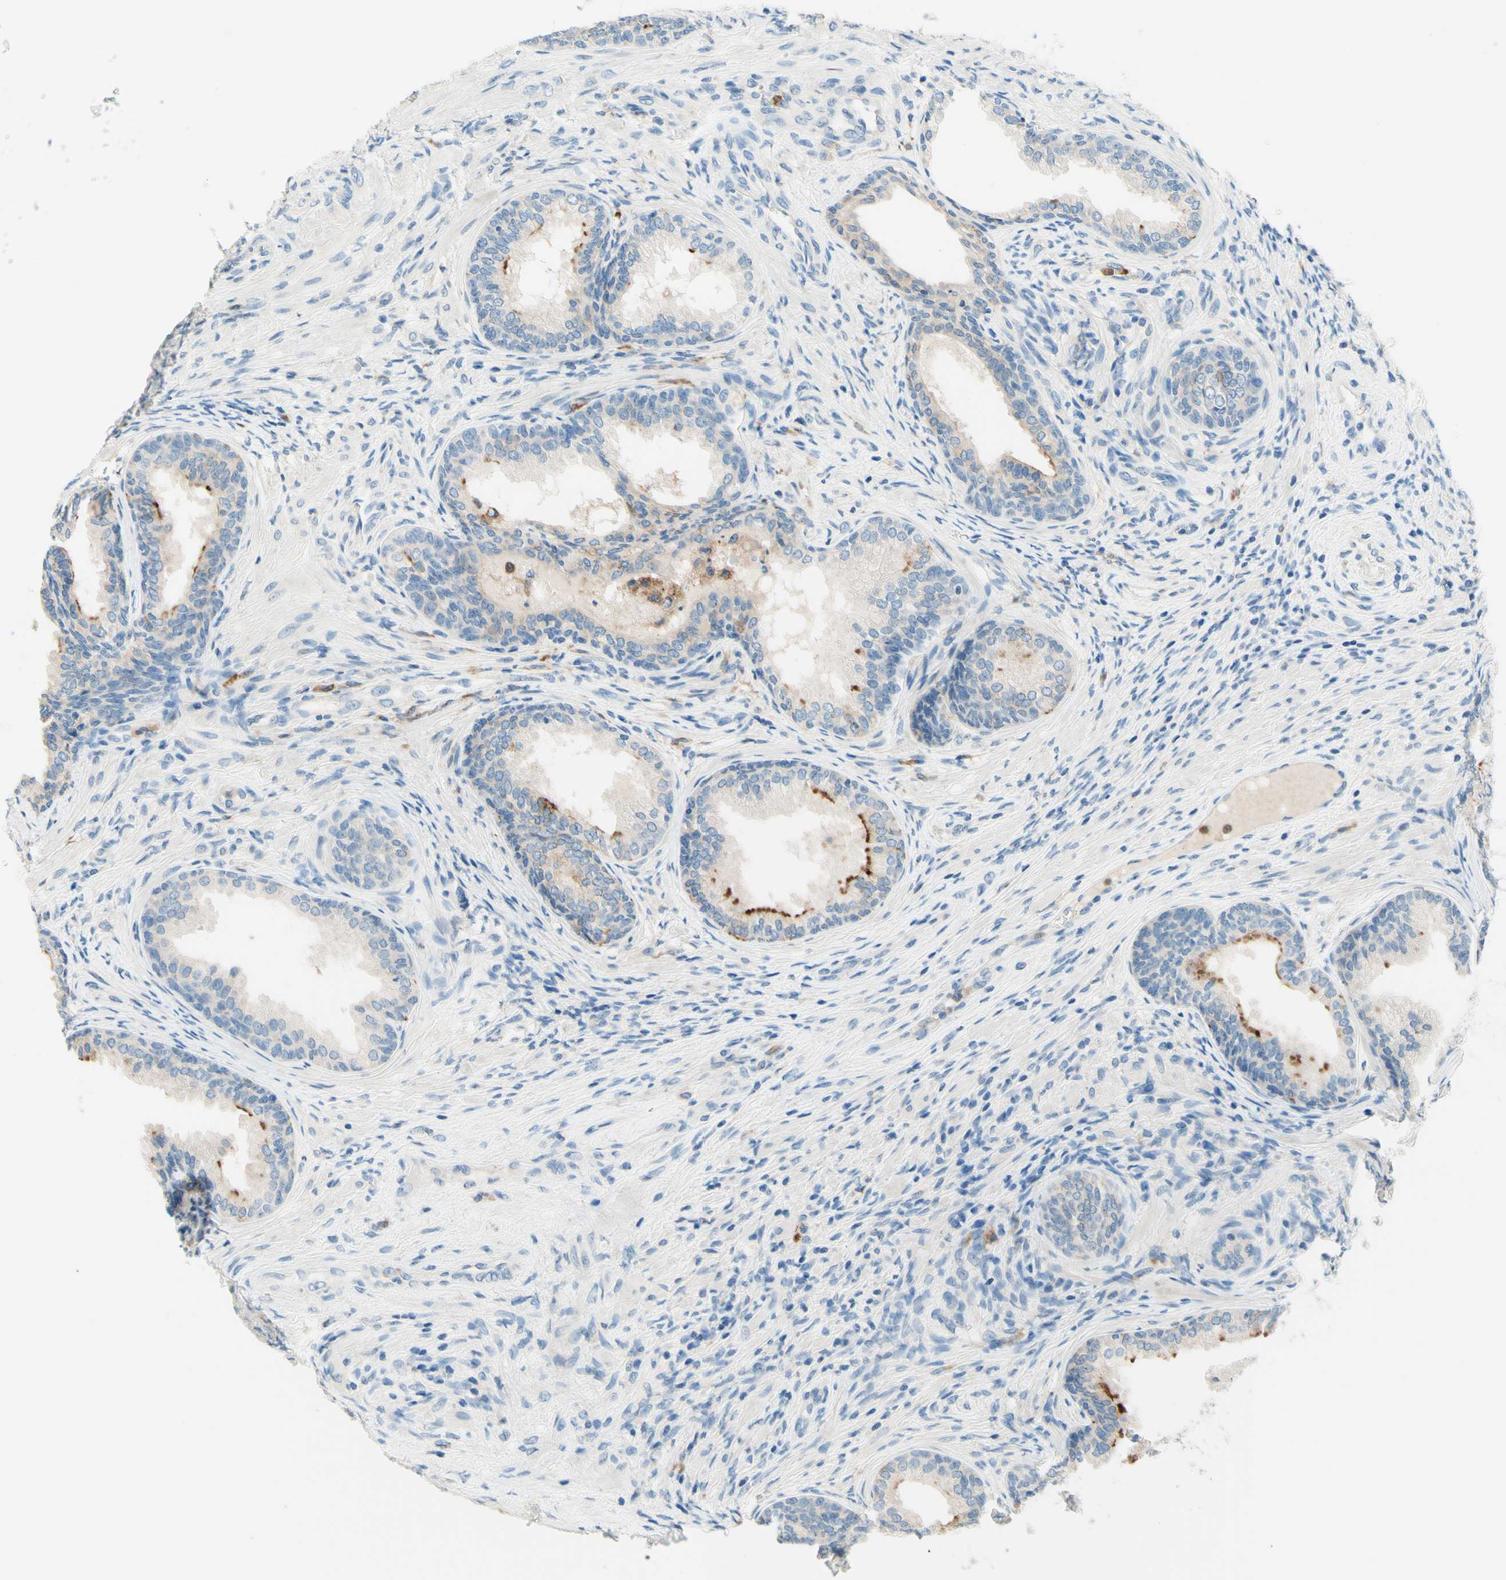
{"staining": {"intensity": "weak", "quantity": "25%-75%", "location": "cytoplasmic/membranous"}, "tissue": "prostate", "cell_type": "Glandular cells", "image_type": "normal", "snomed": [{"axis": "morphology", "description": "Normal tissue, NOS"}, {"axis": "topography", "description": "Prostate"}], "caption": "Glandular cells exhibit low levels of weak cytoplasmic/membranous positivity in approximately 25%-75% of cells in benign human prostate. (Brightfield microscopy of DAB IHC at high magnification).", "gene": "SIGLEC9", "patient": {"sex": "male", "age": 76}}